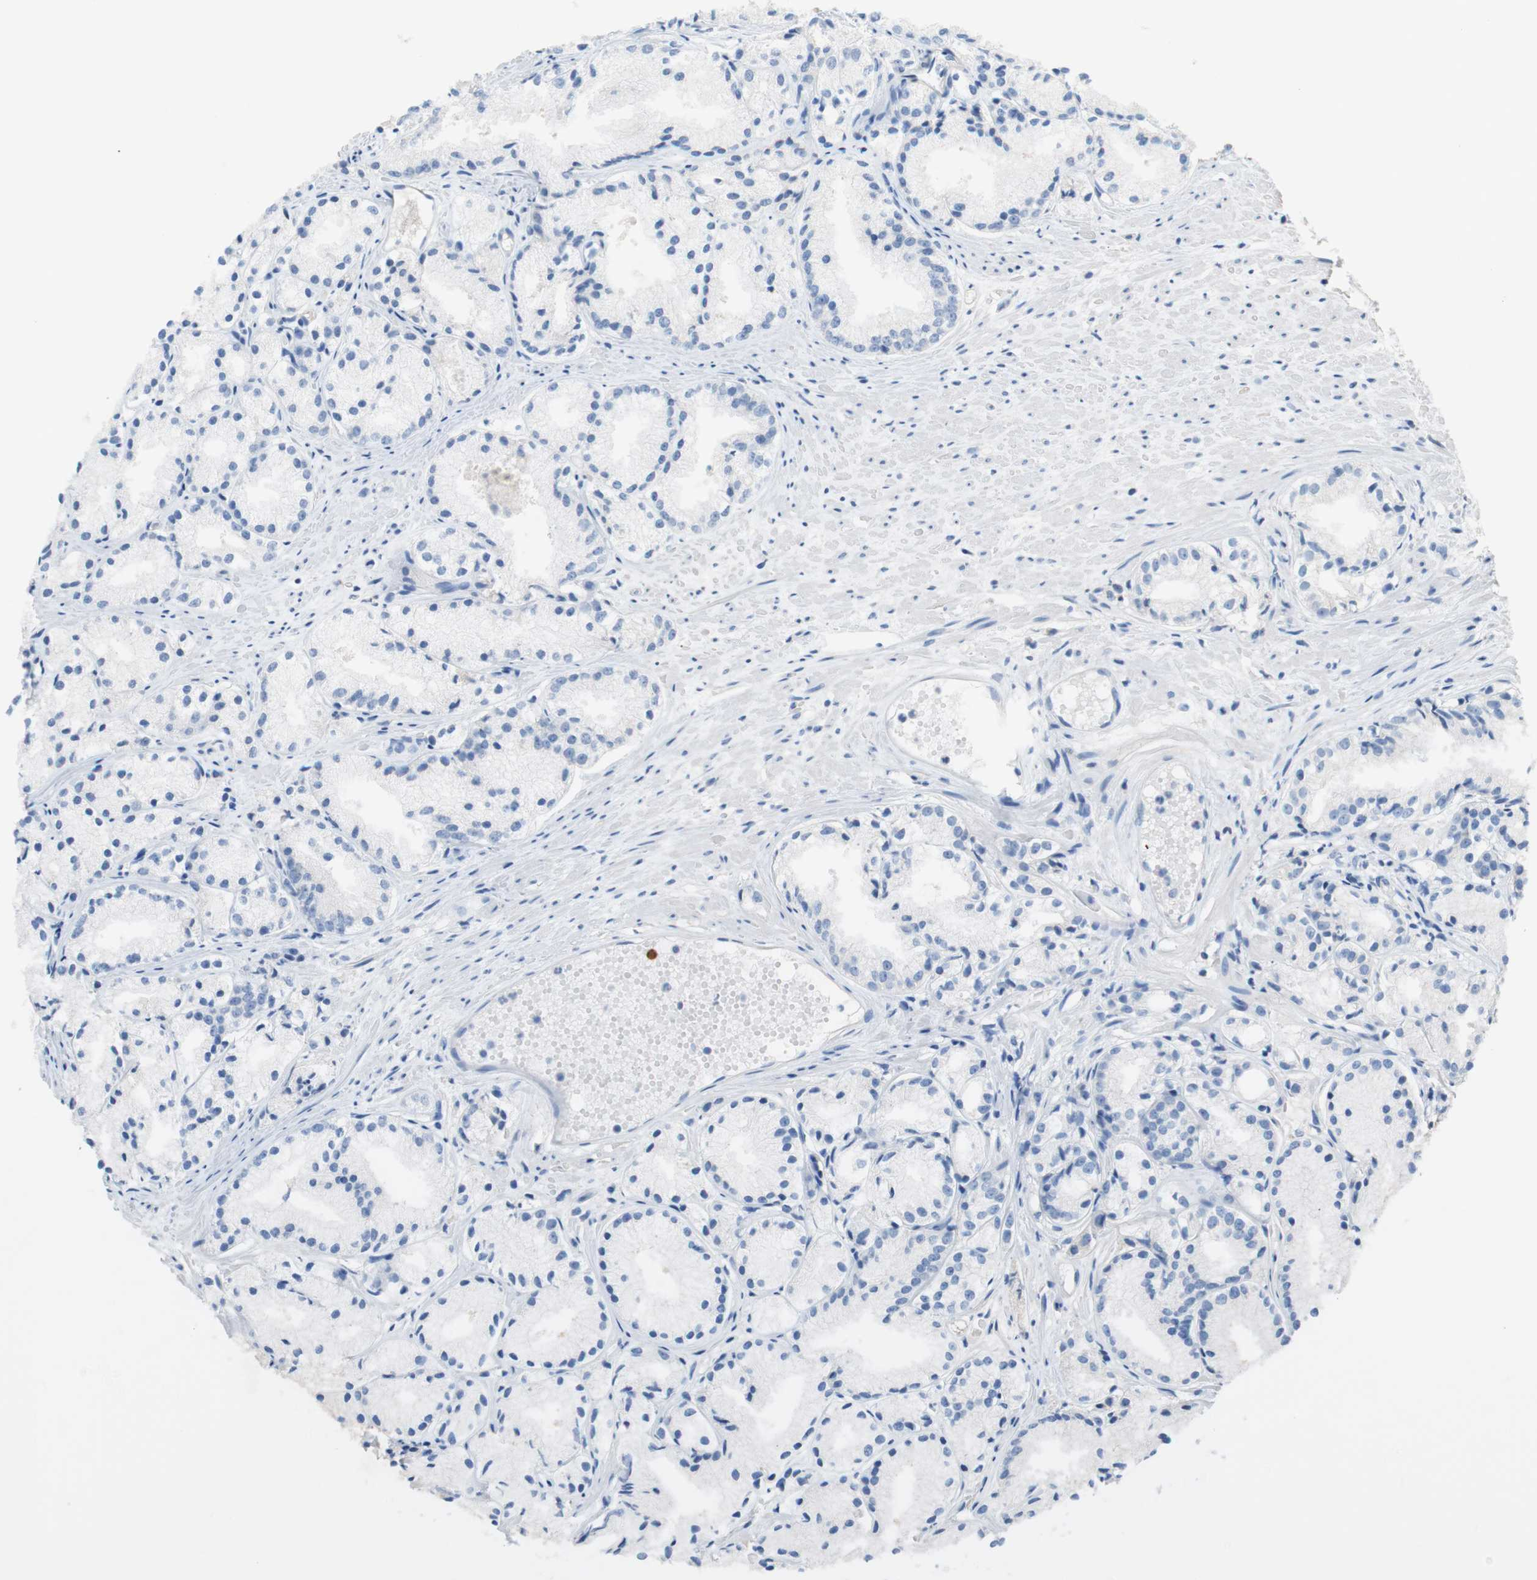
{"staining": {"intensity": "negative", "quantity": "none", "location": "none"}, "tissue": "prostate cancer", "cell_type": "Tumor cells", "image_type": "cancer", "snomed": [{"axis": "morphology", "description": "Adenocarcinoma, Low grade"}, {"axis": "topography", "description": "Prostate"}], "caption": "This is an IHC micrograph of prostate cancer (adenocarcinoma (low-grade)). There is no expression in tumor cells.", "gene": "PACSIN1", "patient": {"sex": "male", "age": 72}}